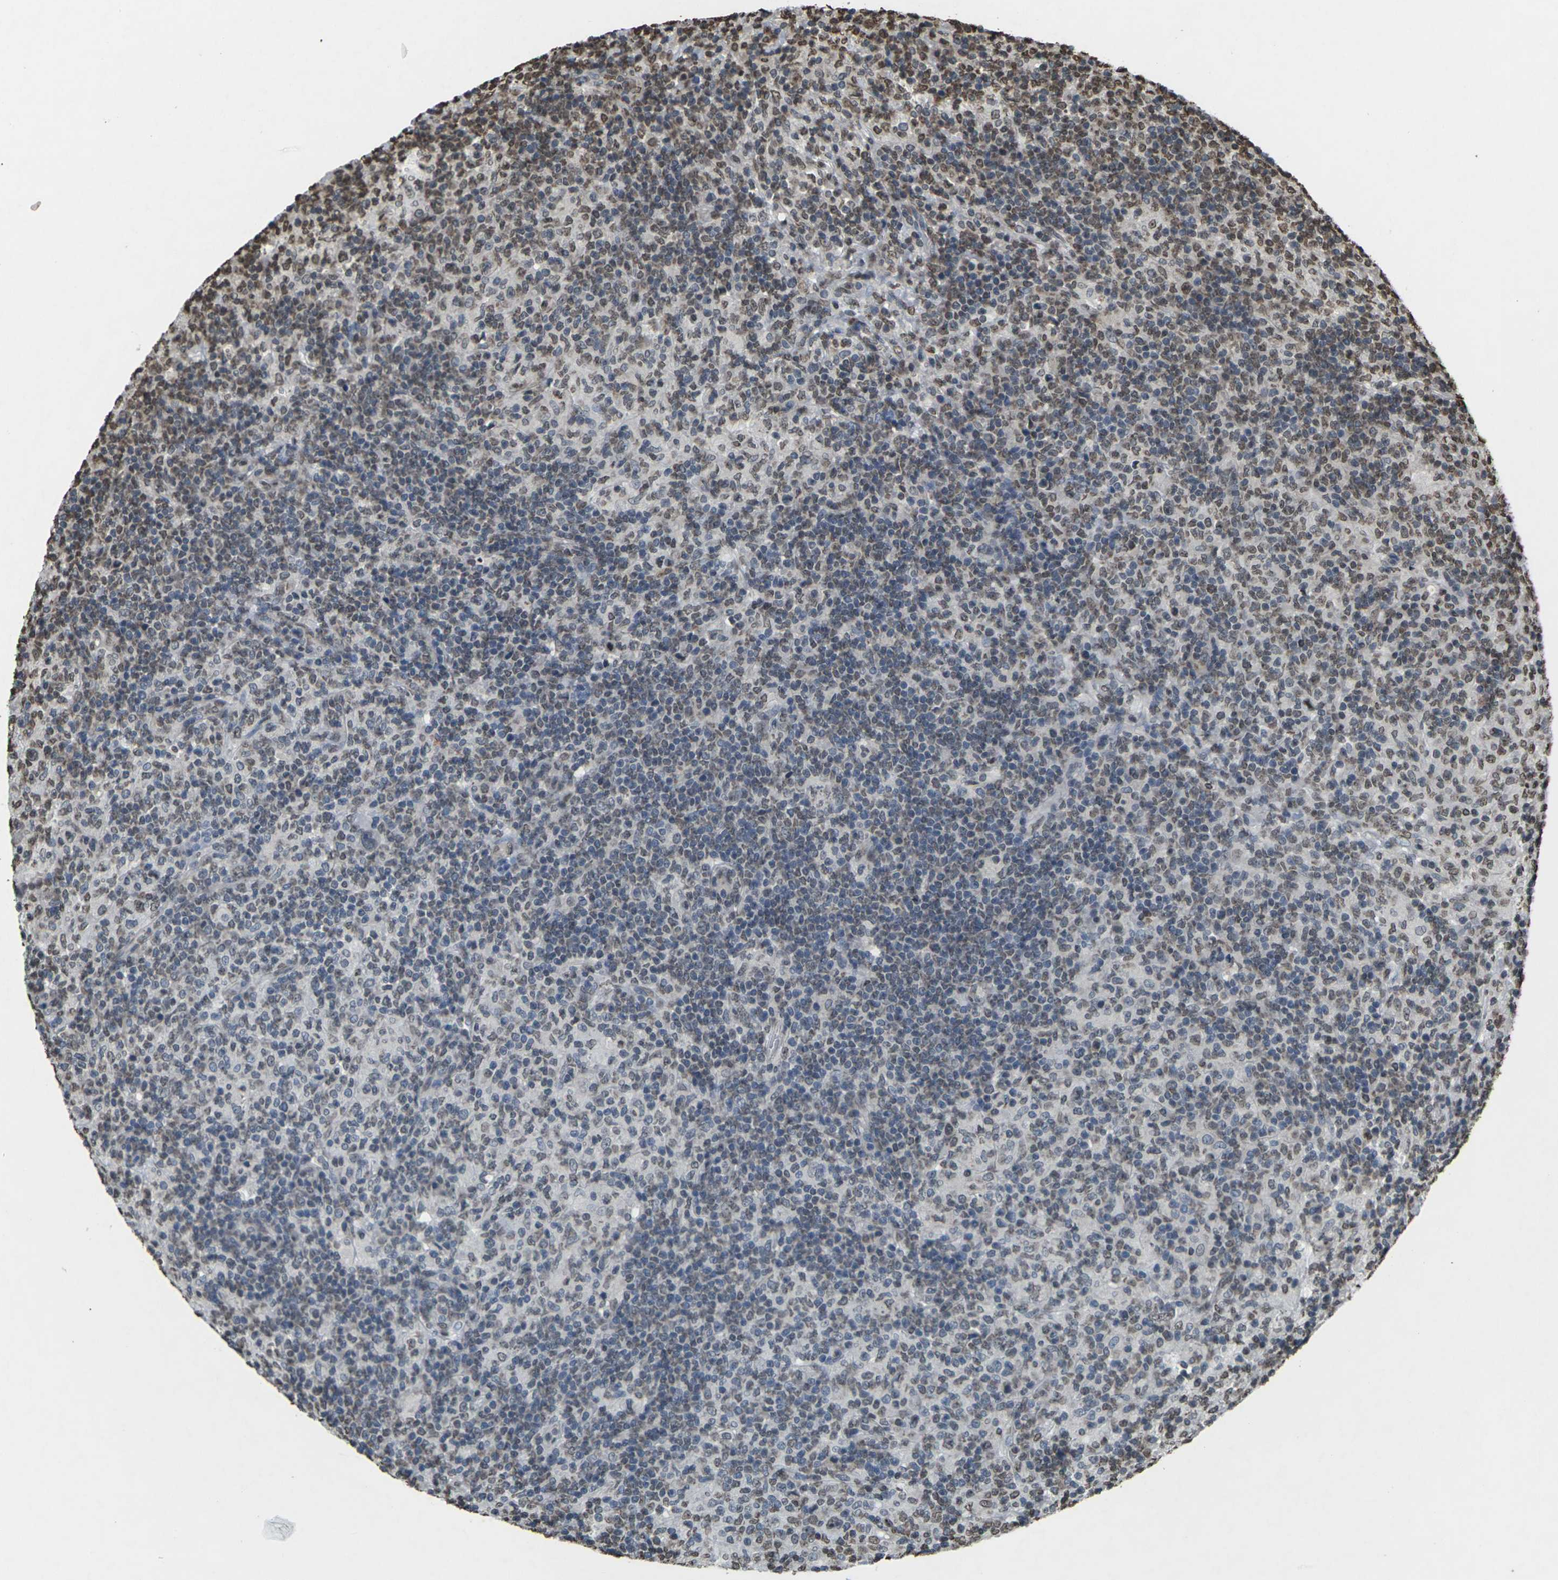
{"staining": {"intensity": "weak", "quantity": "25%-75%", "location": "nuclear"}, "tissue": "lymphoma", "cell_type": "Tumor cells", "image_type": "cancer", "snomed": [{"axis": "morphology", "description": "Hodgkin's disease, NOS"}, {"axis": "topography", "description": "Lymph node"}], "caption": "Weak nuclear expression for a protein is seen in about 25%-75% of tumor cells of Hodgkin's disease using immunohistochemistry (IHC).", "gene": "EMSY", "patient": {"sex": "male", "age": 70}}